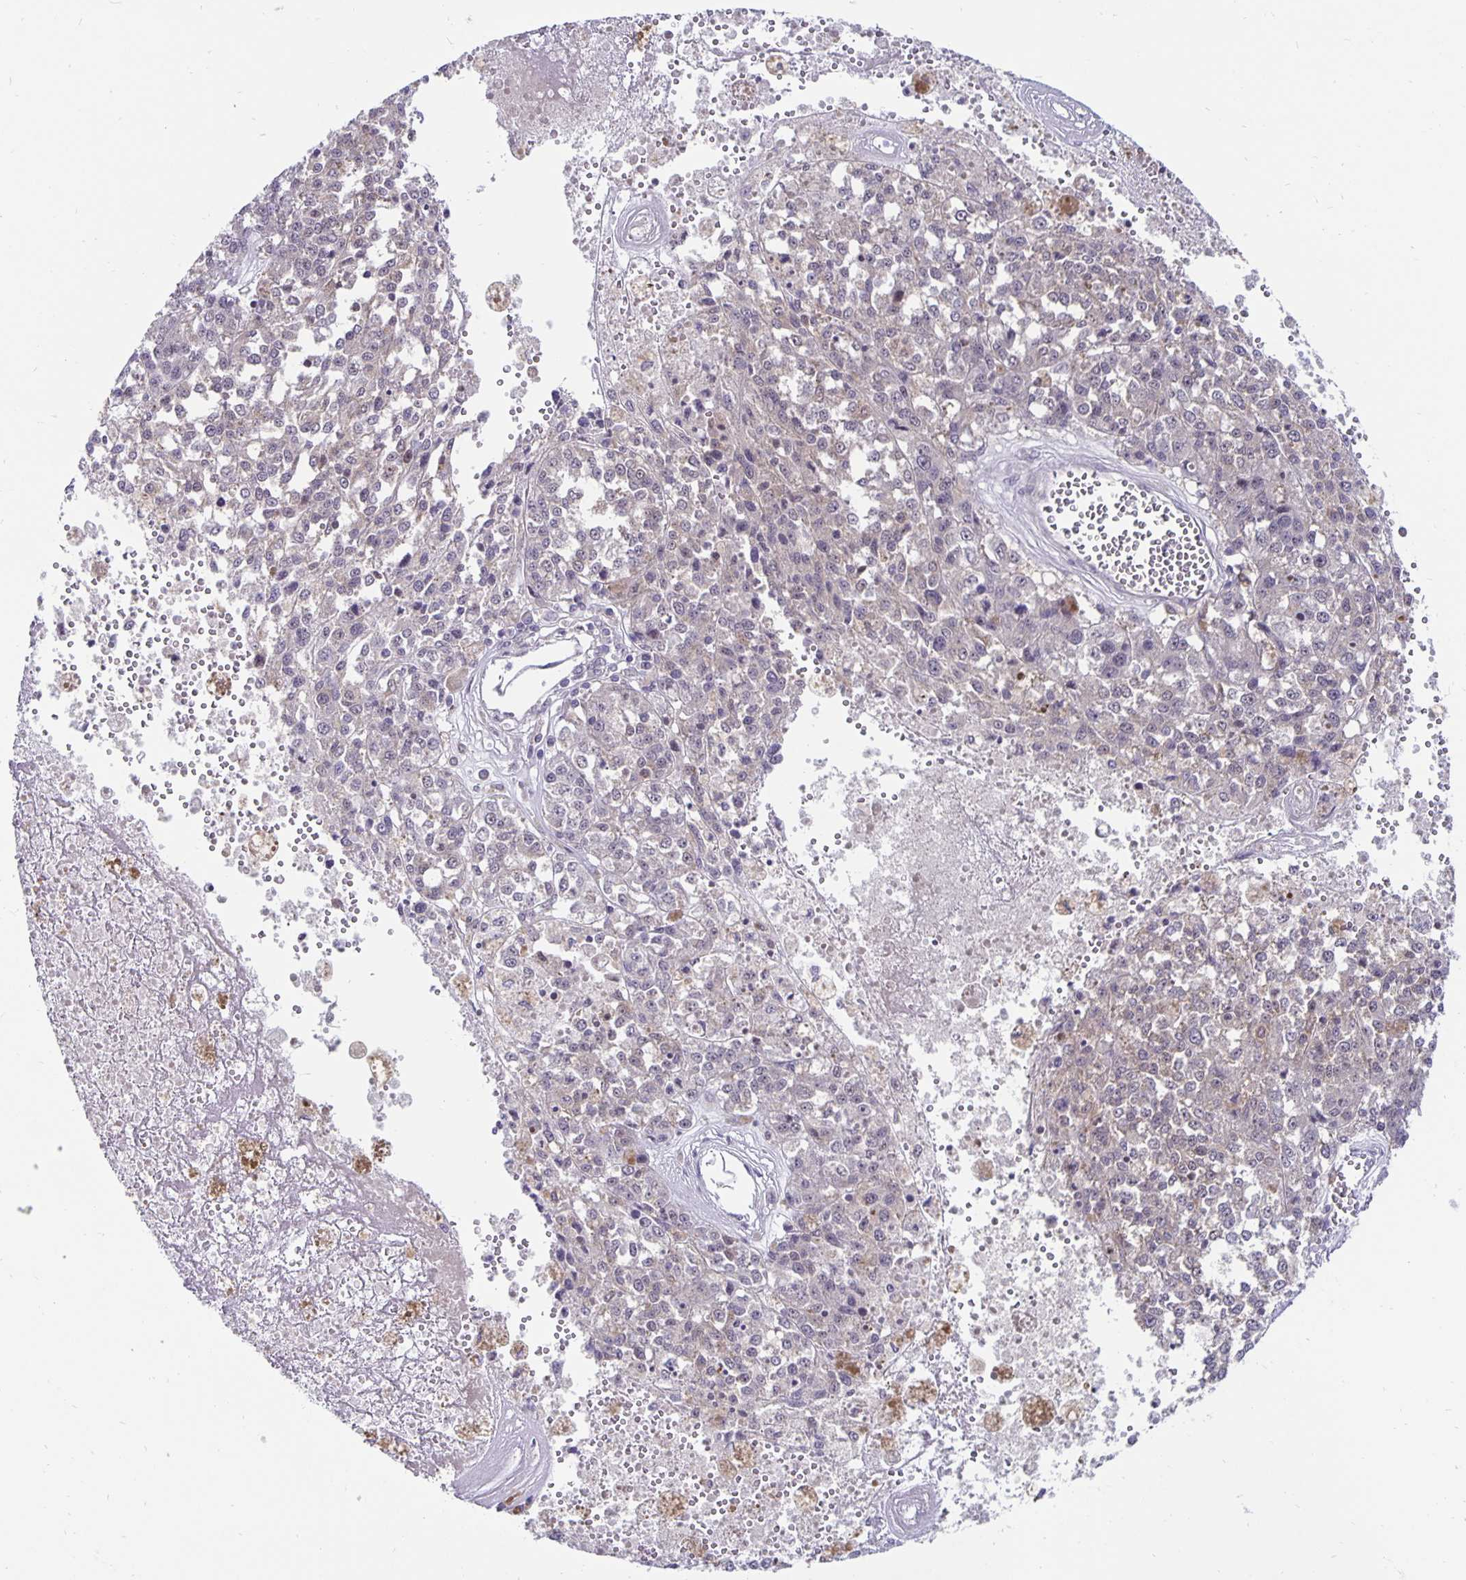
{"staining": {"intensity": "negative", "quantity": "none", "location": "none"}, "tissue": "melanoma", "cell_type": "Tumor cells", "image_type": "cancer", "snomed": [{"axis": "morphology", "description": "Malignant melanoma, Metastatic site"}, {"axis": "topography", "description": "Lymph node"}], "caption": "IHC histopathology image of neoplastic tissue: human melanoma stained with DAB demonstrates no significant protein staining in tumor cells.", "gene": "EXOC6B", "patient": {"sex": "female", "age": 64}}